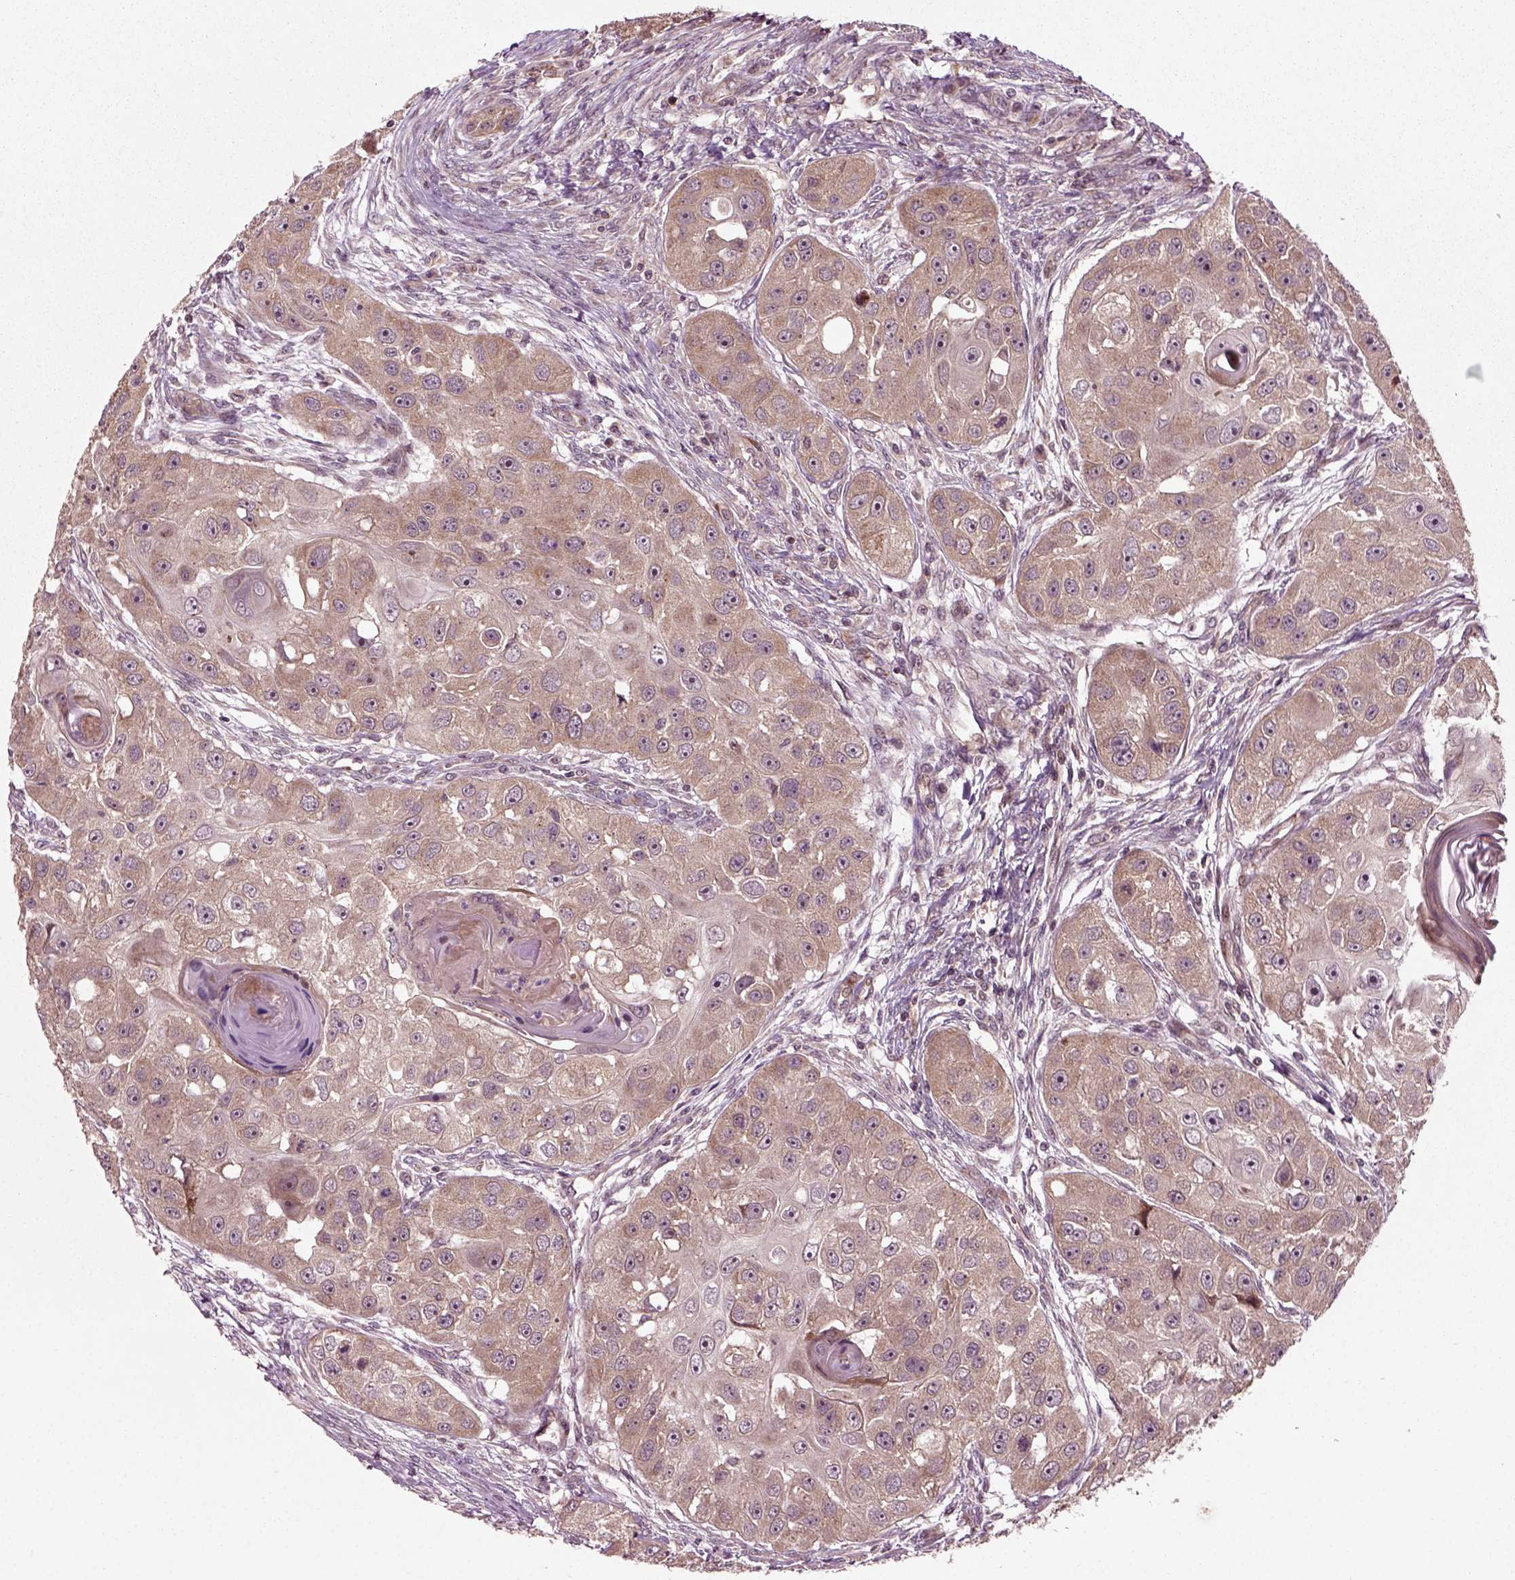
{"staining": {"intensity": "weak", "quantity": ">75%", "location": "cytoplasmic/membranous"}, "tissue": "head and neck cancer", "cell_type": "Tumor cells", "image_type": "cancer", "snomed": [{"axis": "morphology", "description": "Squamous cell carcinoma, NOS"}, {"axis": "topography", "description": "Head-Neck"}], "caption": "An image of head and neck squamous cell carcinoma stained for a protein shows weak cytoplasmic/membranous brown staining in tumor cells. Nuclei are stained in blue.", "gene": "PLCD3", "patient": {"sex": "male", "age": 51}}